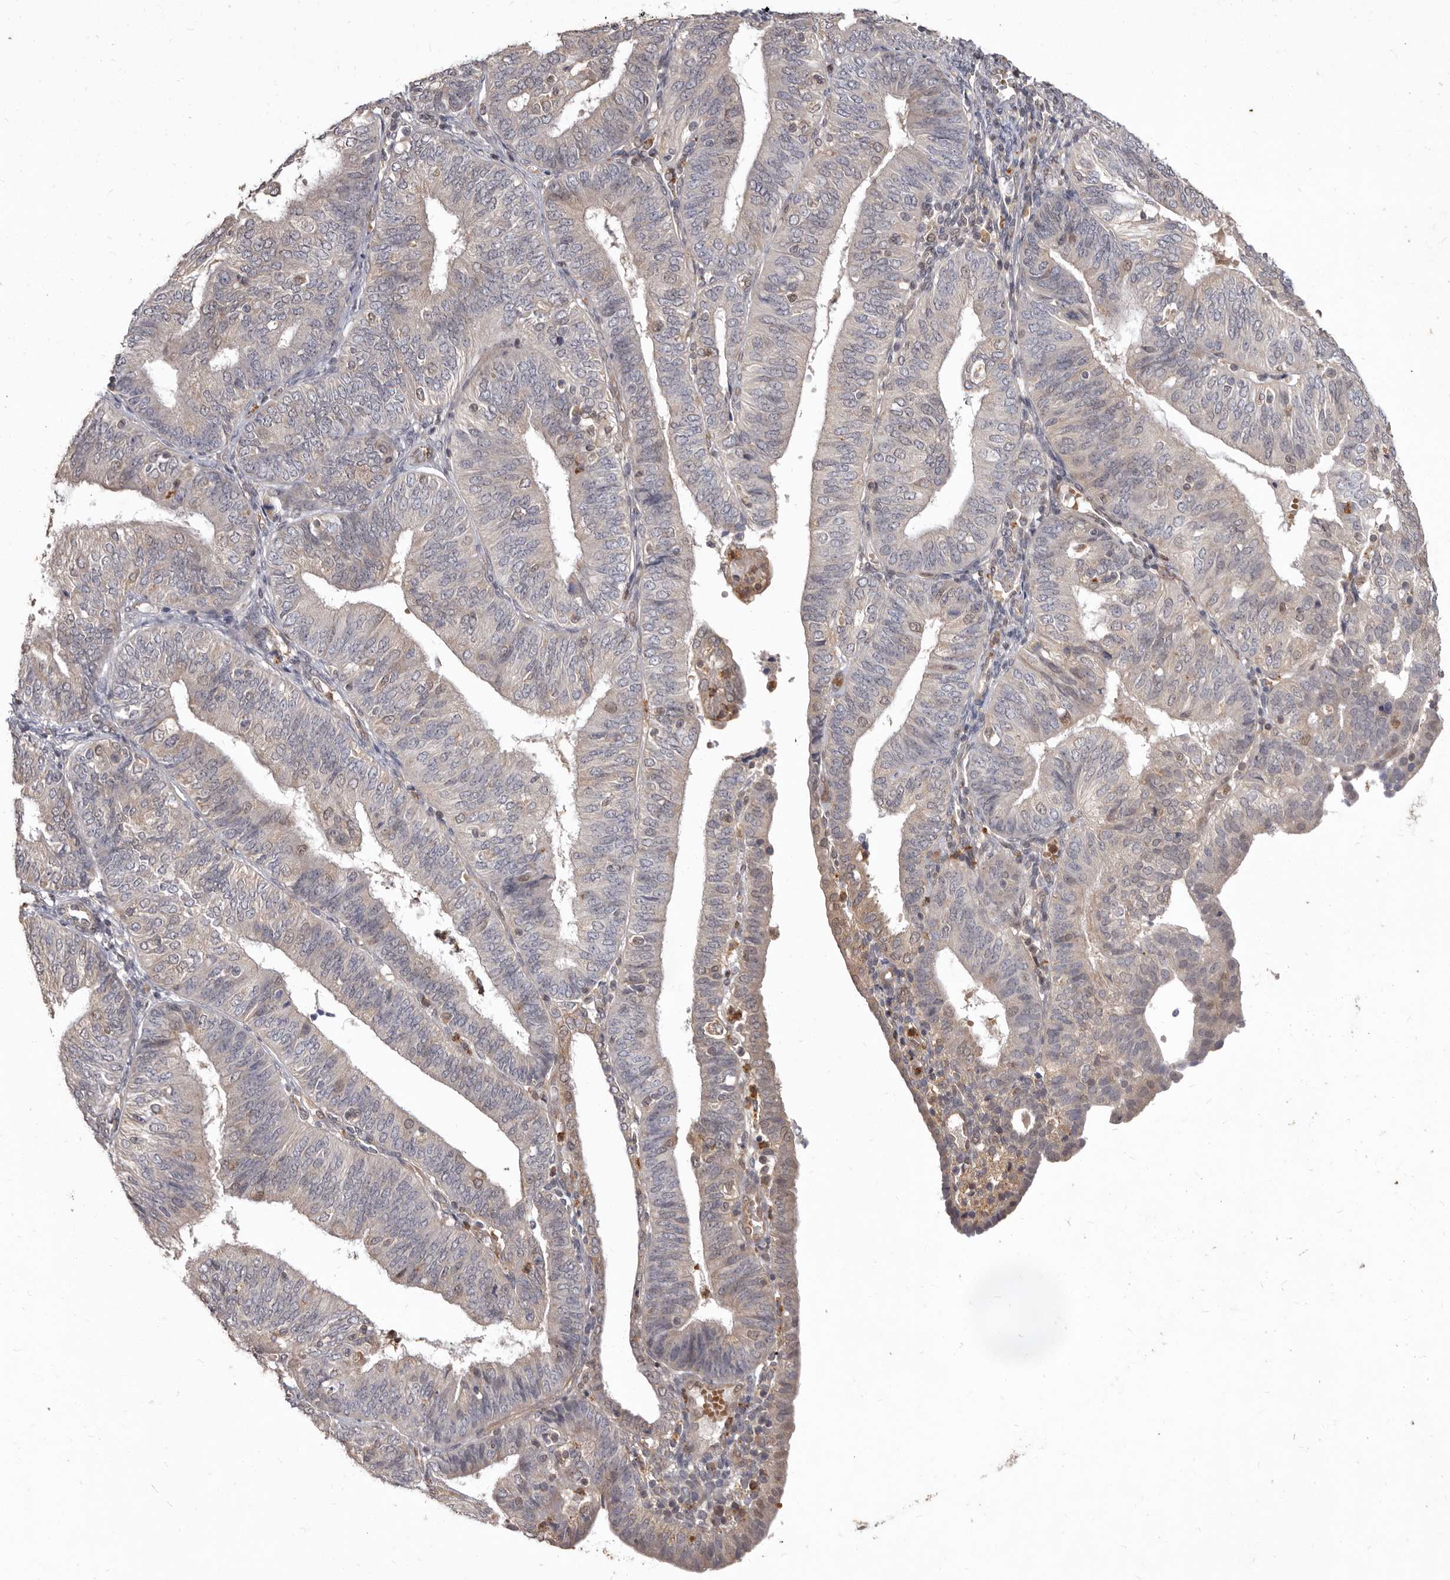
{"staining": {"intensity": "negative", "quantity": "none", "location": "none"}, "tissue": "endometrial cancer", "cell_type": "Tumor cells", "image_type": "cancer", "snomed": [{"axis": "morphology", "description": "Adenocarcinoma, NOS"}, {"axis": "topography", "description": "Endometrium"}], "caption": "There is no significant positivity in tumor cells of endometrial cancer (adenocarcinoma). (DAB IHC, high magnification).", "gene": "ACLY", "patient": {"sex": "female", "age": 58}}